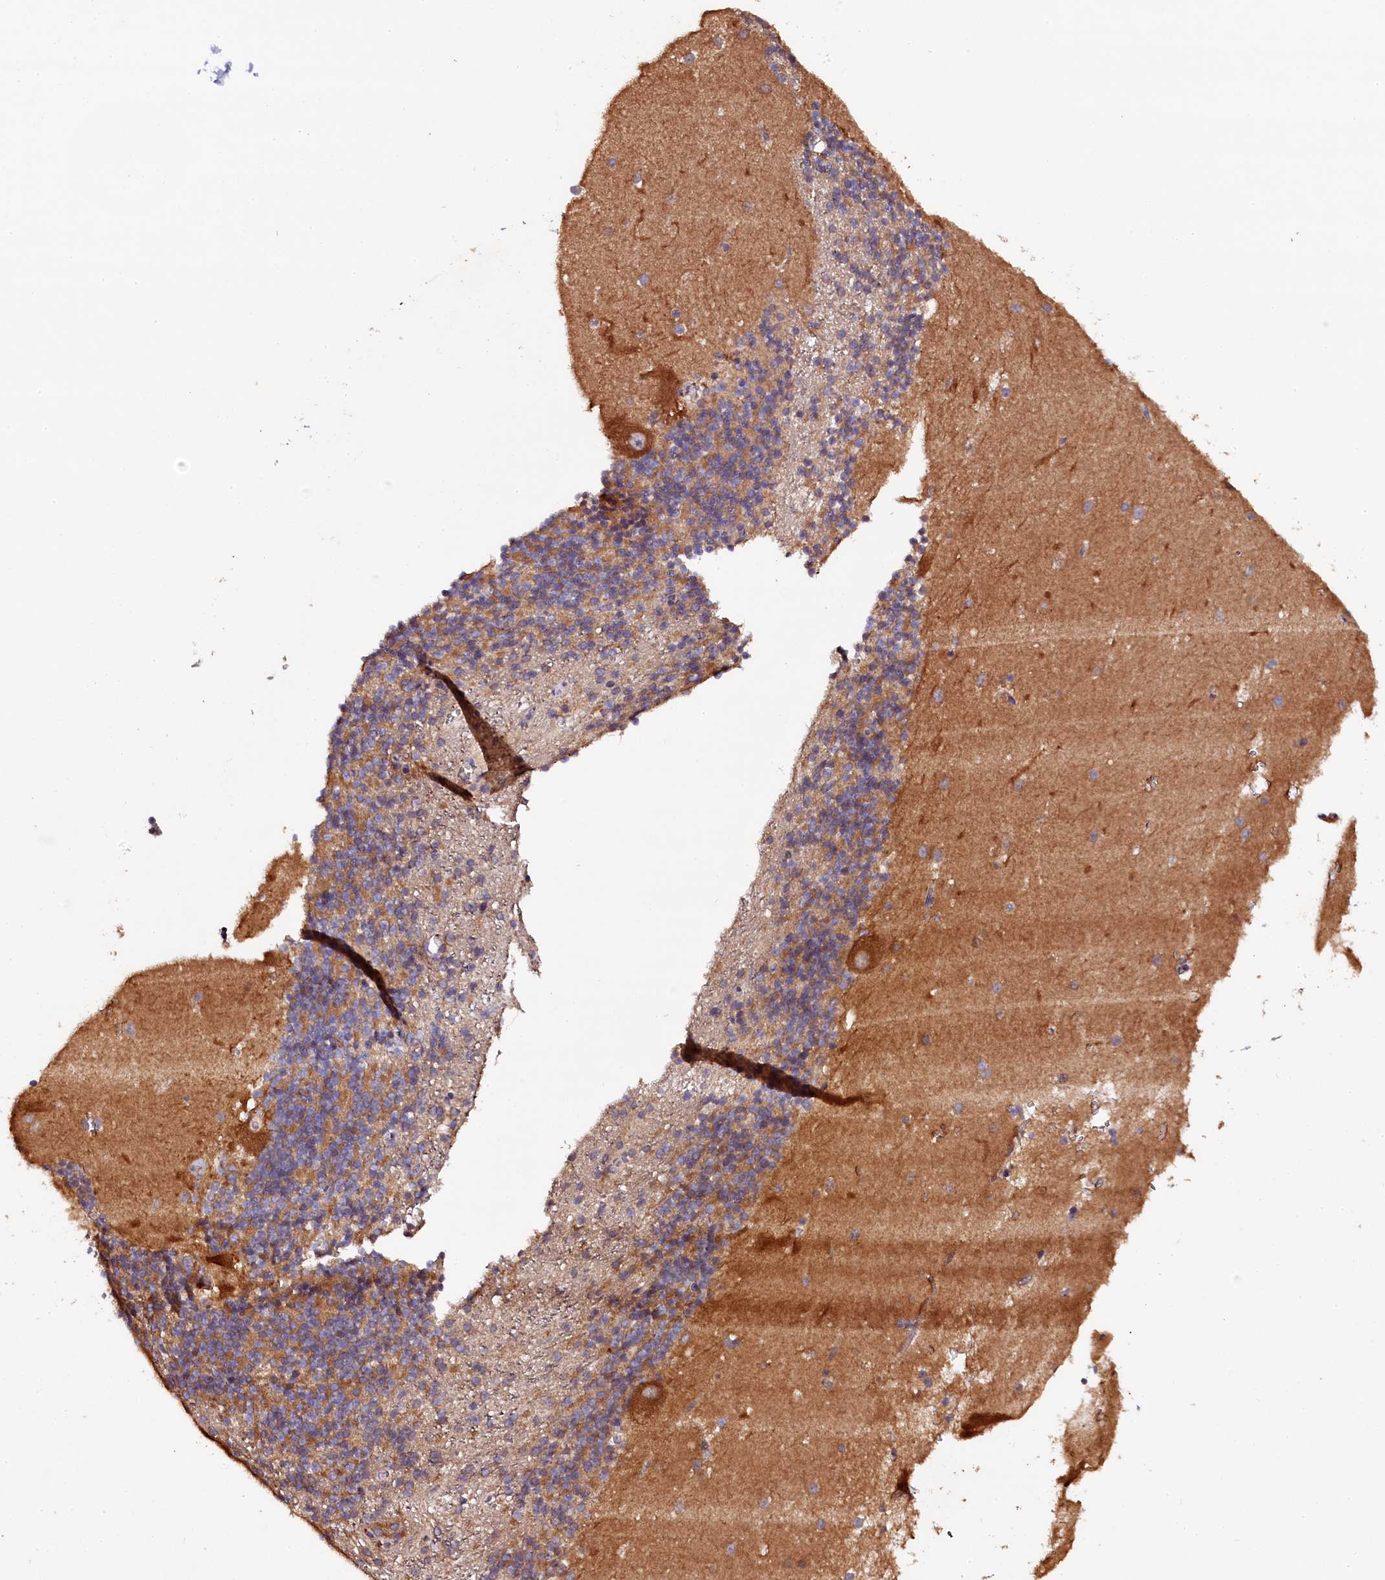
{"staining": {"intensity": "moderate", "quantity": "25%-75%", "location": "cytoplasmic/membranous"}, "tissue": "cerebellum", "cell_type": "Cells in granular layer", "image_type": "normal", "snomed": [{"axis": "morphology", "description": "Normal tissue, NOS"}, {"axis": "topography", "description": "Cerebellum"}], "caption": "Immunohistochemistry staining of unremarkable cerebellum, which reveals medium levels of moderate cytoplasmic/membranous positivity in about 25%-75% of cells in granular layer indicating moderate cytoplasmic/membranous protein expression. The staining was performed using DAB (3,3'-diaminobenzidine) (brown) for protein detection and nuclei were counterstained in hematoxylin (blue).", "gene": "KLC2", "patient": {"sex": "male", "age": 54}}